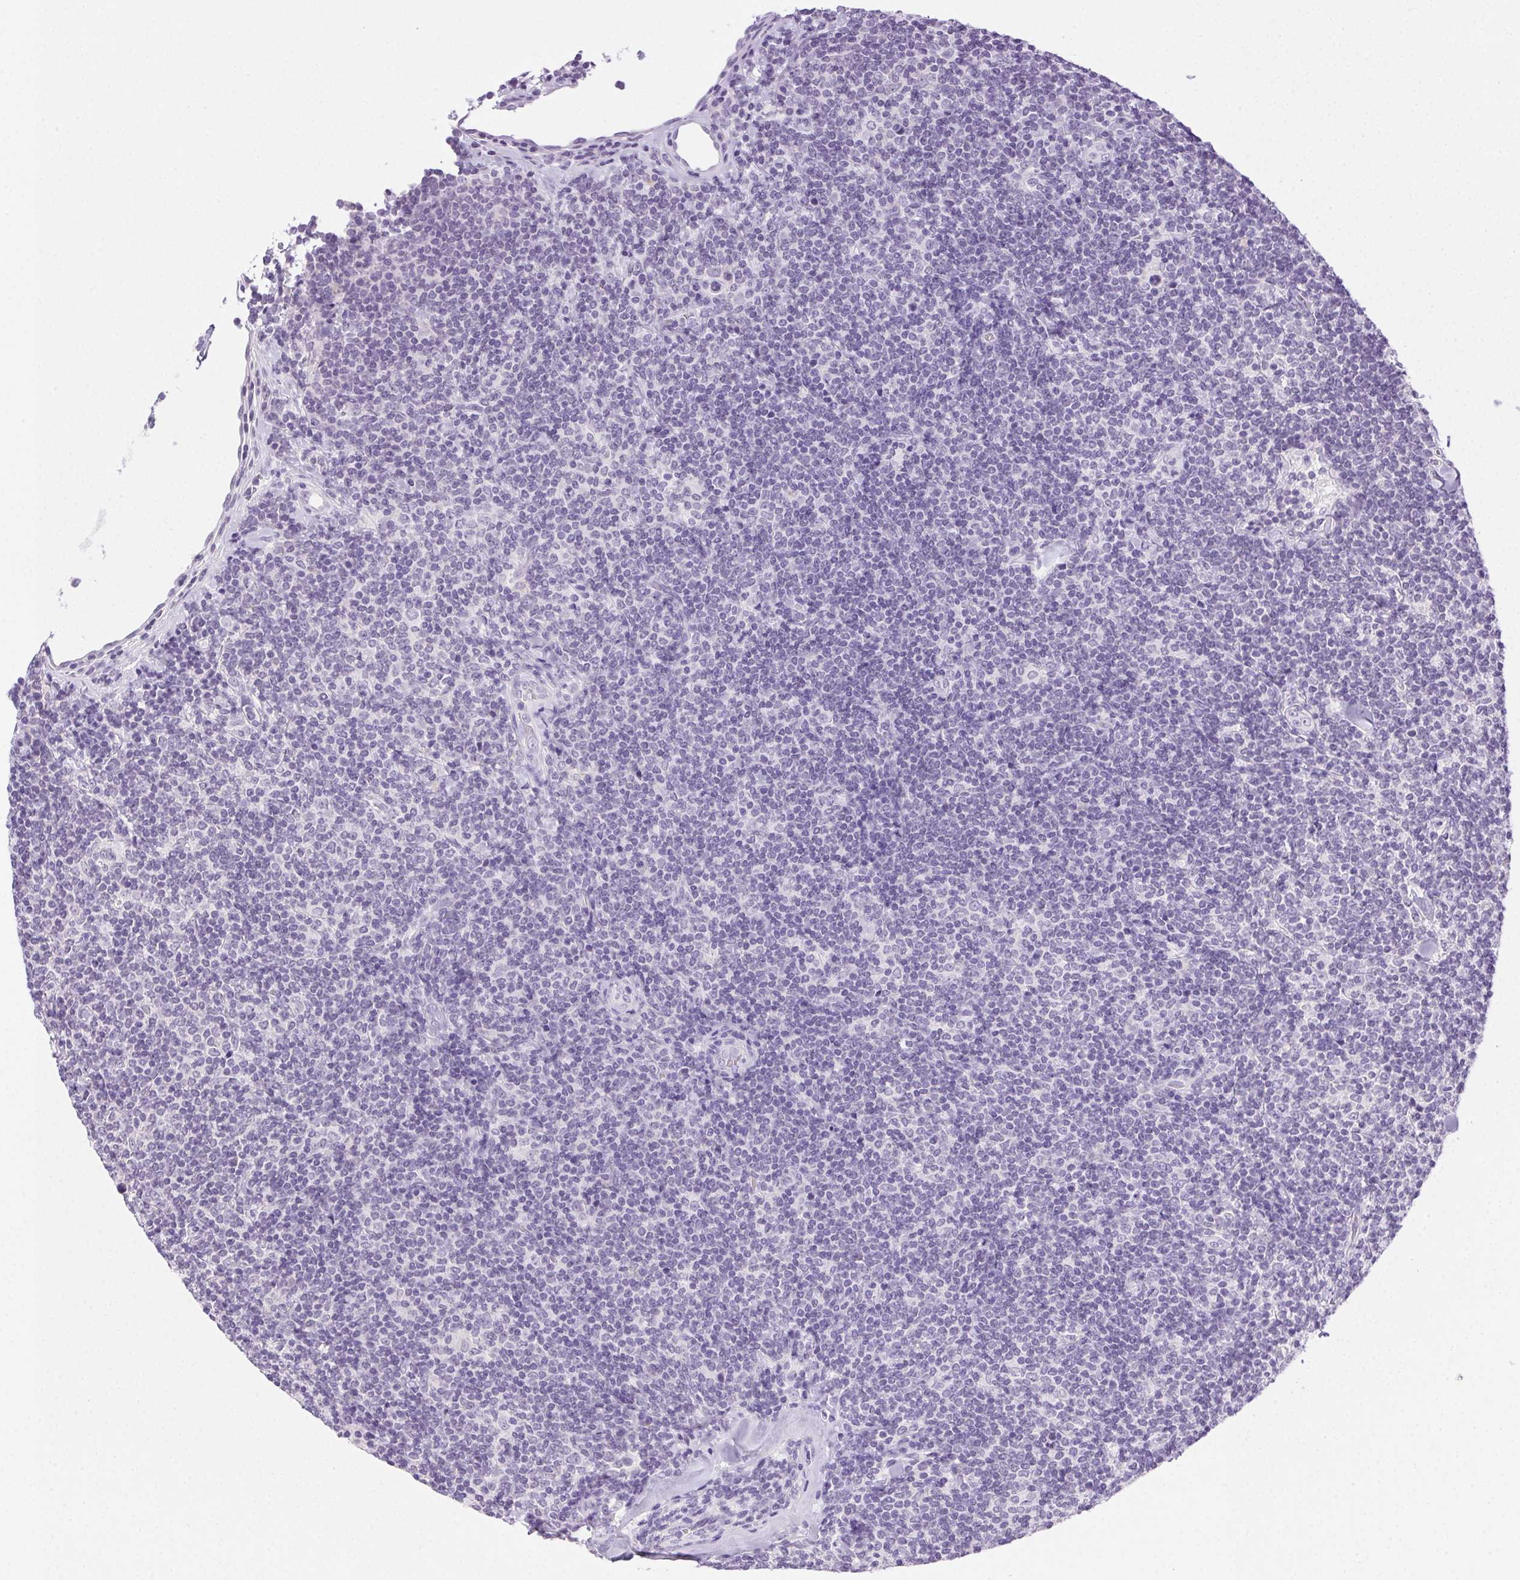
{"staining": {"intensity": "negative", "quantity": "none", "location": "none"}, "tissue": "lymphoma", "cell_type": "Tumor cells", "image_type": "cancer", "snomed": [{"axis": "morphology", "description": "Malignant lymphoma, non-Hodgkin's type, Low grade"}, {"axis": "topography", "description": "Lymph node"}], "caption": "Image shows no protein positivity in tumor cells of malignant lymphoma, non-Hodgkin's type (low-grade) tissue.", "gene": "CLDN10", "patient": {"sex": "female", "age": 56}}